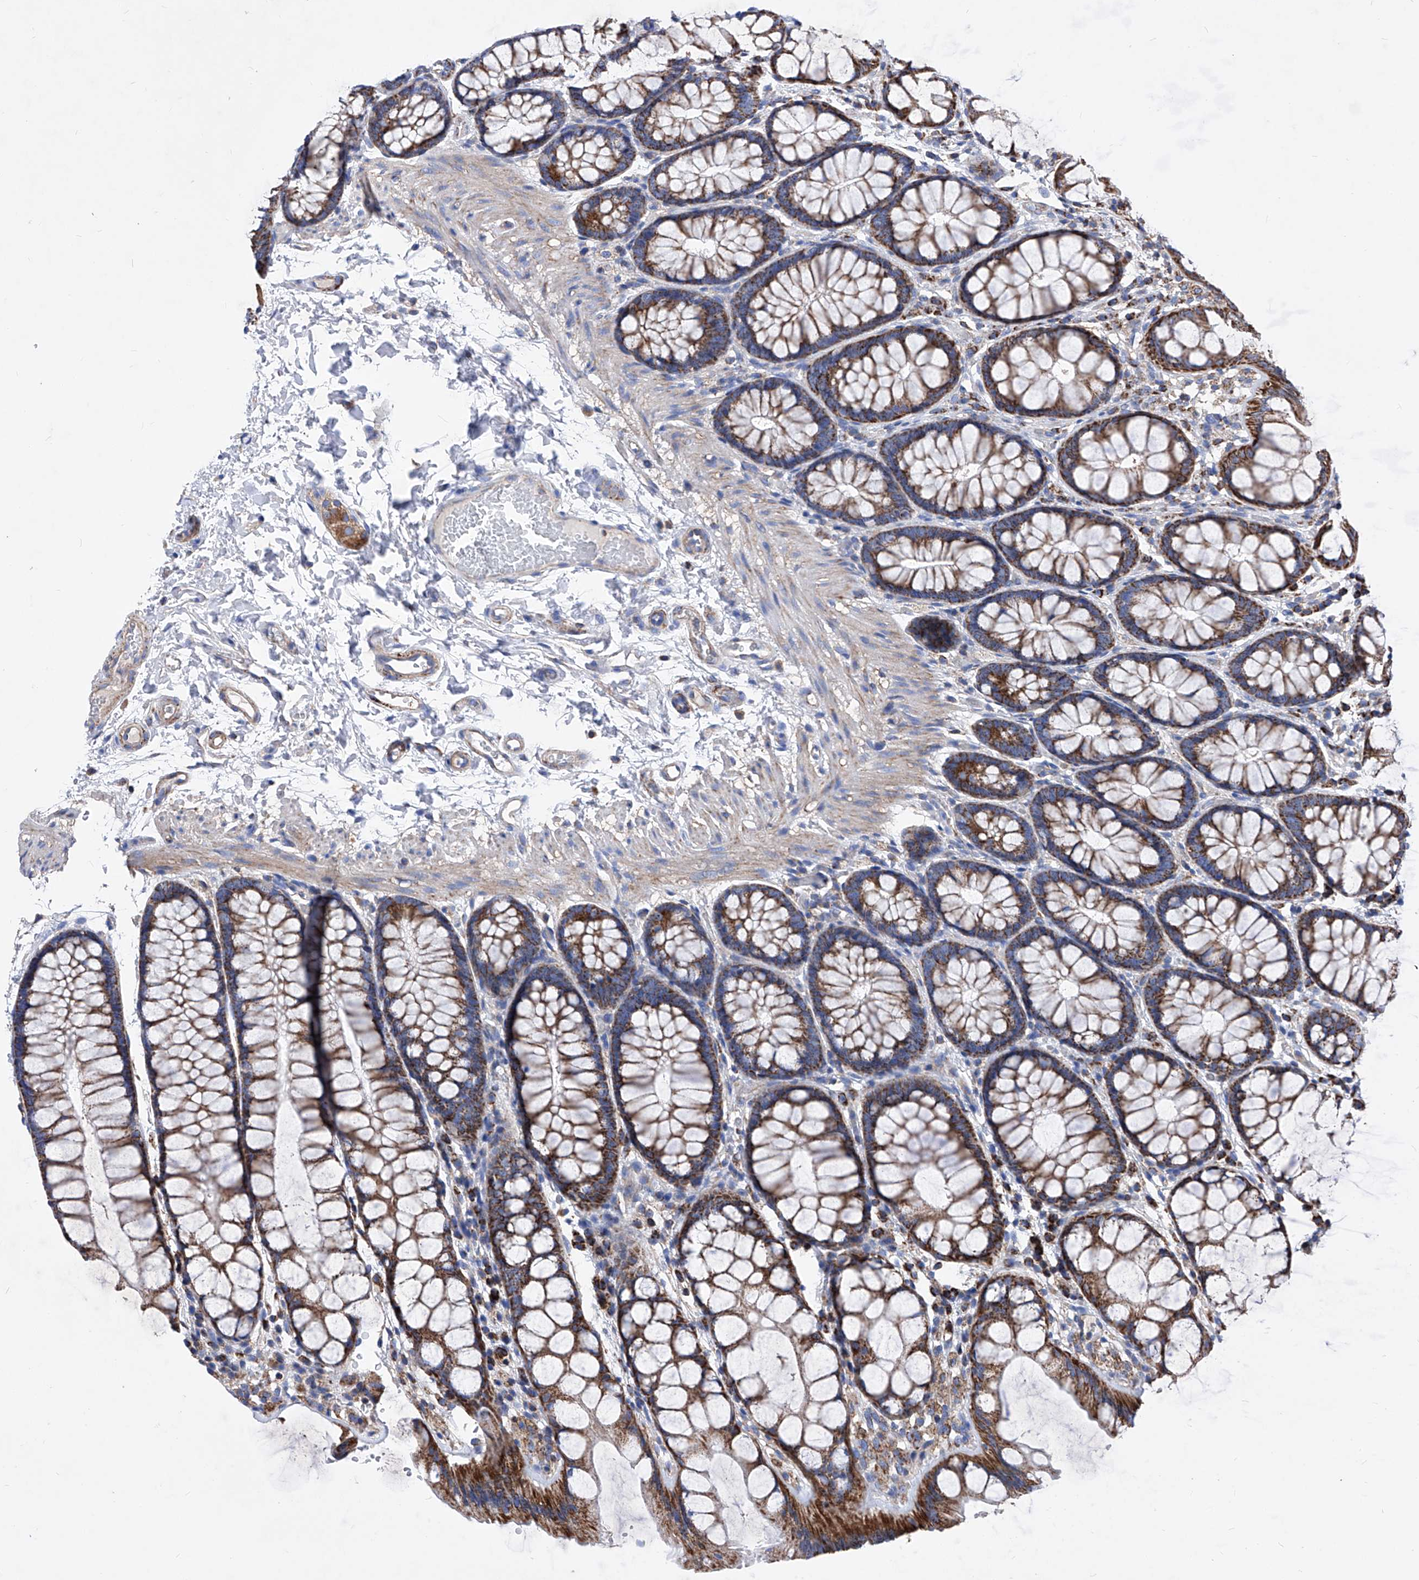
{"staining": {"intensity": "weak", "quantity": ">75%", "location": "cytoplasmic/membranous"}, "tissue": "colon", "cell_type": "Endothelial cells", "image_type": "normal", "snomed": [{"axis": "morphology", "description": "Normal tissue, NOS"}, {"axis": "topography", "description": "Colon"}], "caption": "The micrograph reveals immunohistochemical staining of normal colon. There is weak cytoplasmic/membranous positivity is seen in about >75% of endothelial cells.", "gene": "HRNR", "patient": {"sex": "male", "age": 47}}